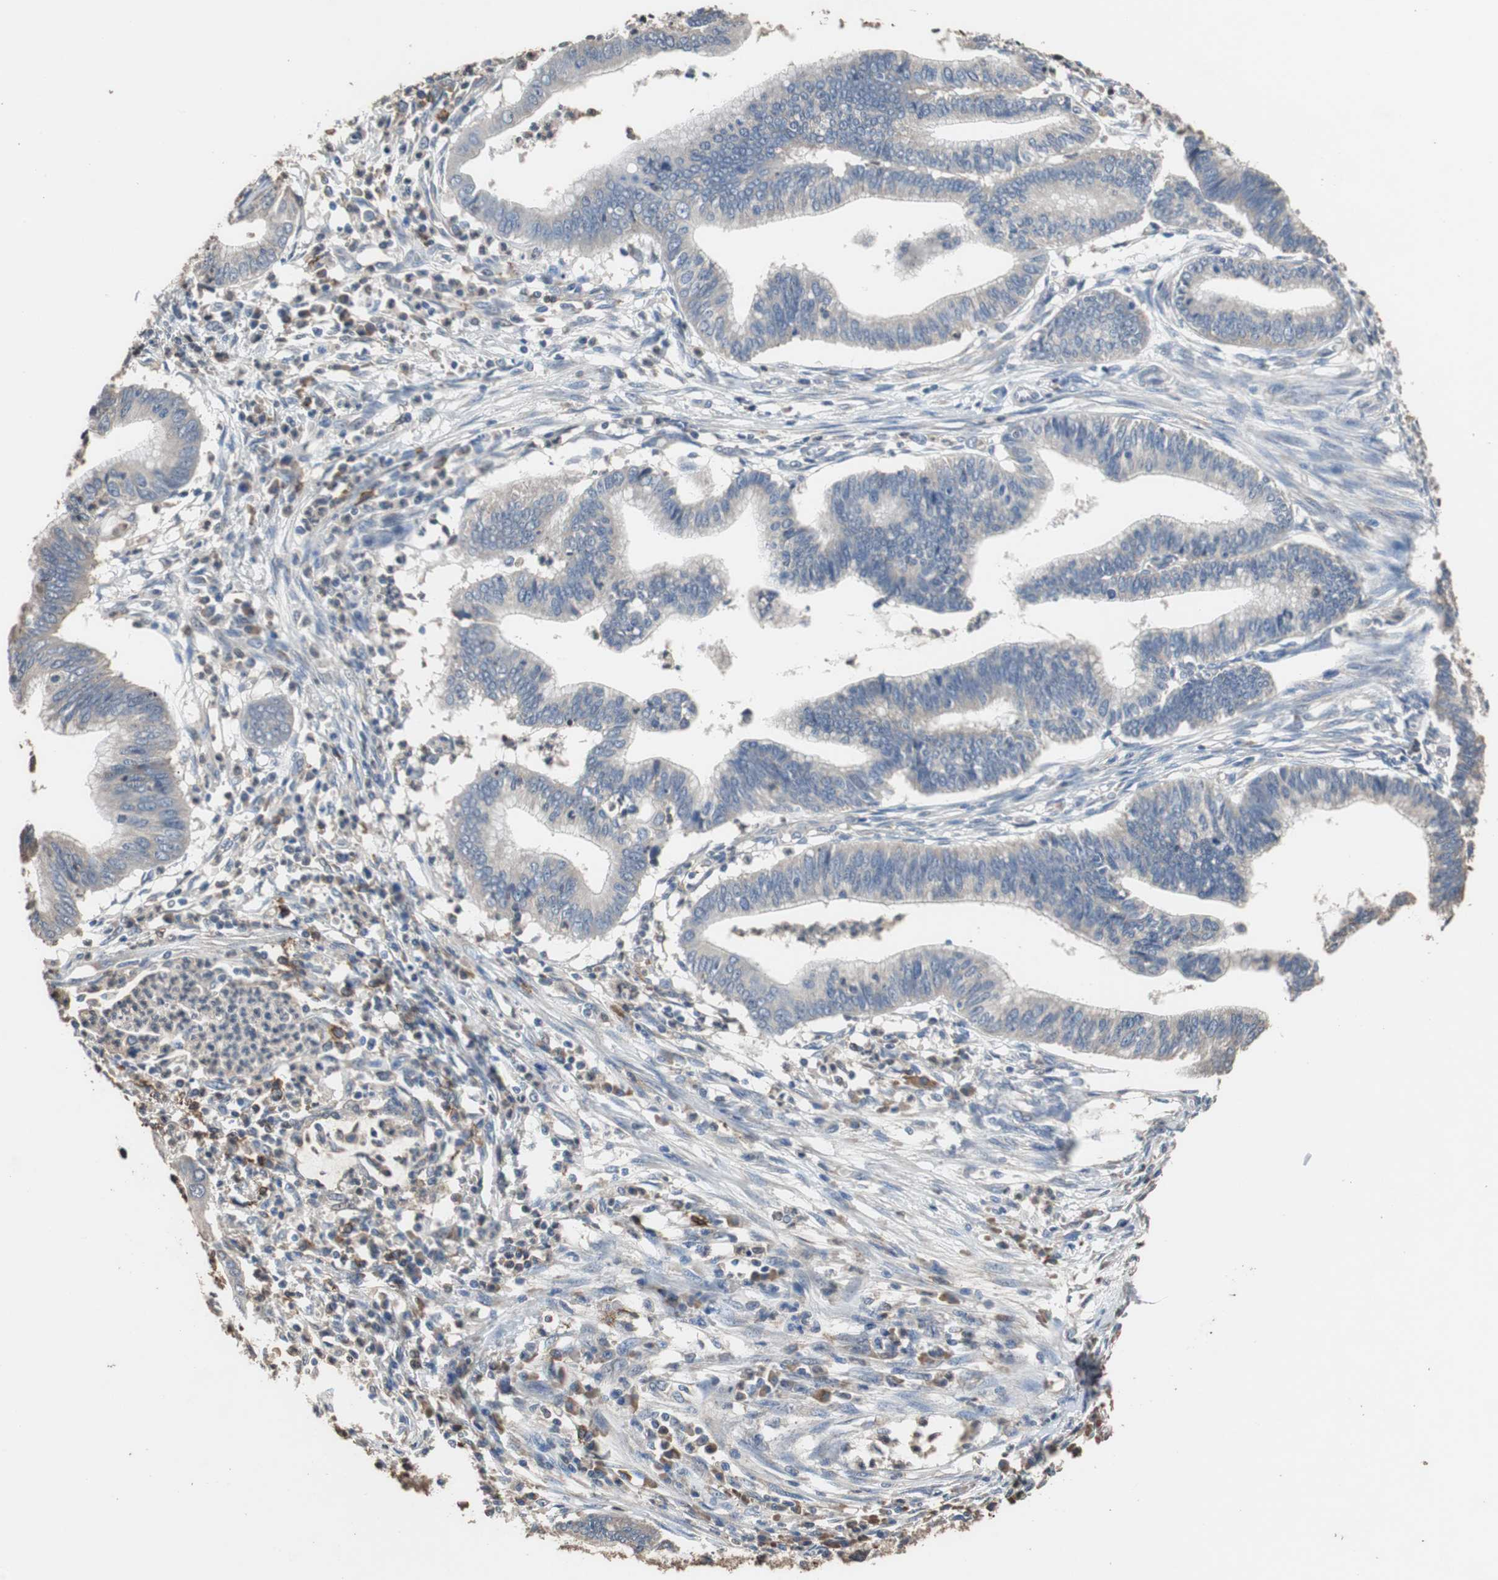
{"staining": {"intensity": "weak", "quantity": "25%-75%", "location": "cytoplasmic/membranous"}, "tissue": "cervical cancer", "cell_type": "Tumor cells", "image_type": "cancer", "snomed": [{"axis": "morphology", "description": "Adenocarcinoma, NOS"}, {"axis": "topography", "description": "Cervix"}], "caption": "A histopathology image of cervical cancer stained for a protein reveals weak cytoplasmic/membranous brown staining in tumor cells. (brown staining indicates protein expression, while blue staining denotes nuclei).", "gene": "SCIMP", "patient": {"sex": "female", "age": 36}}